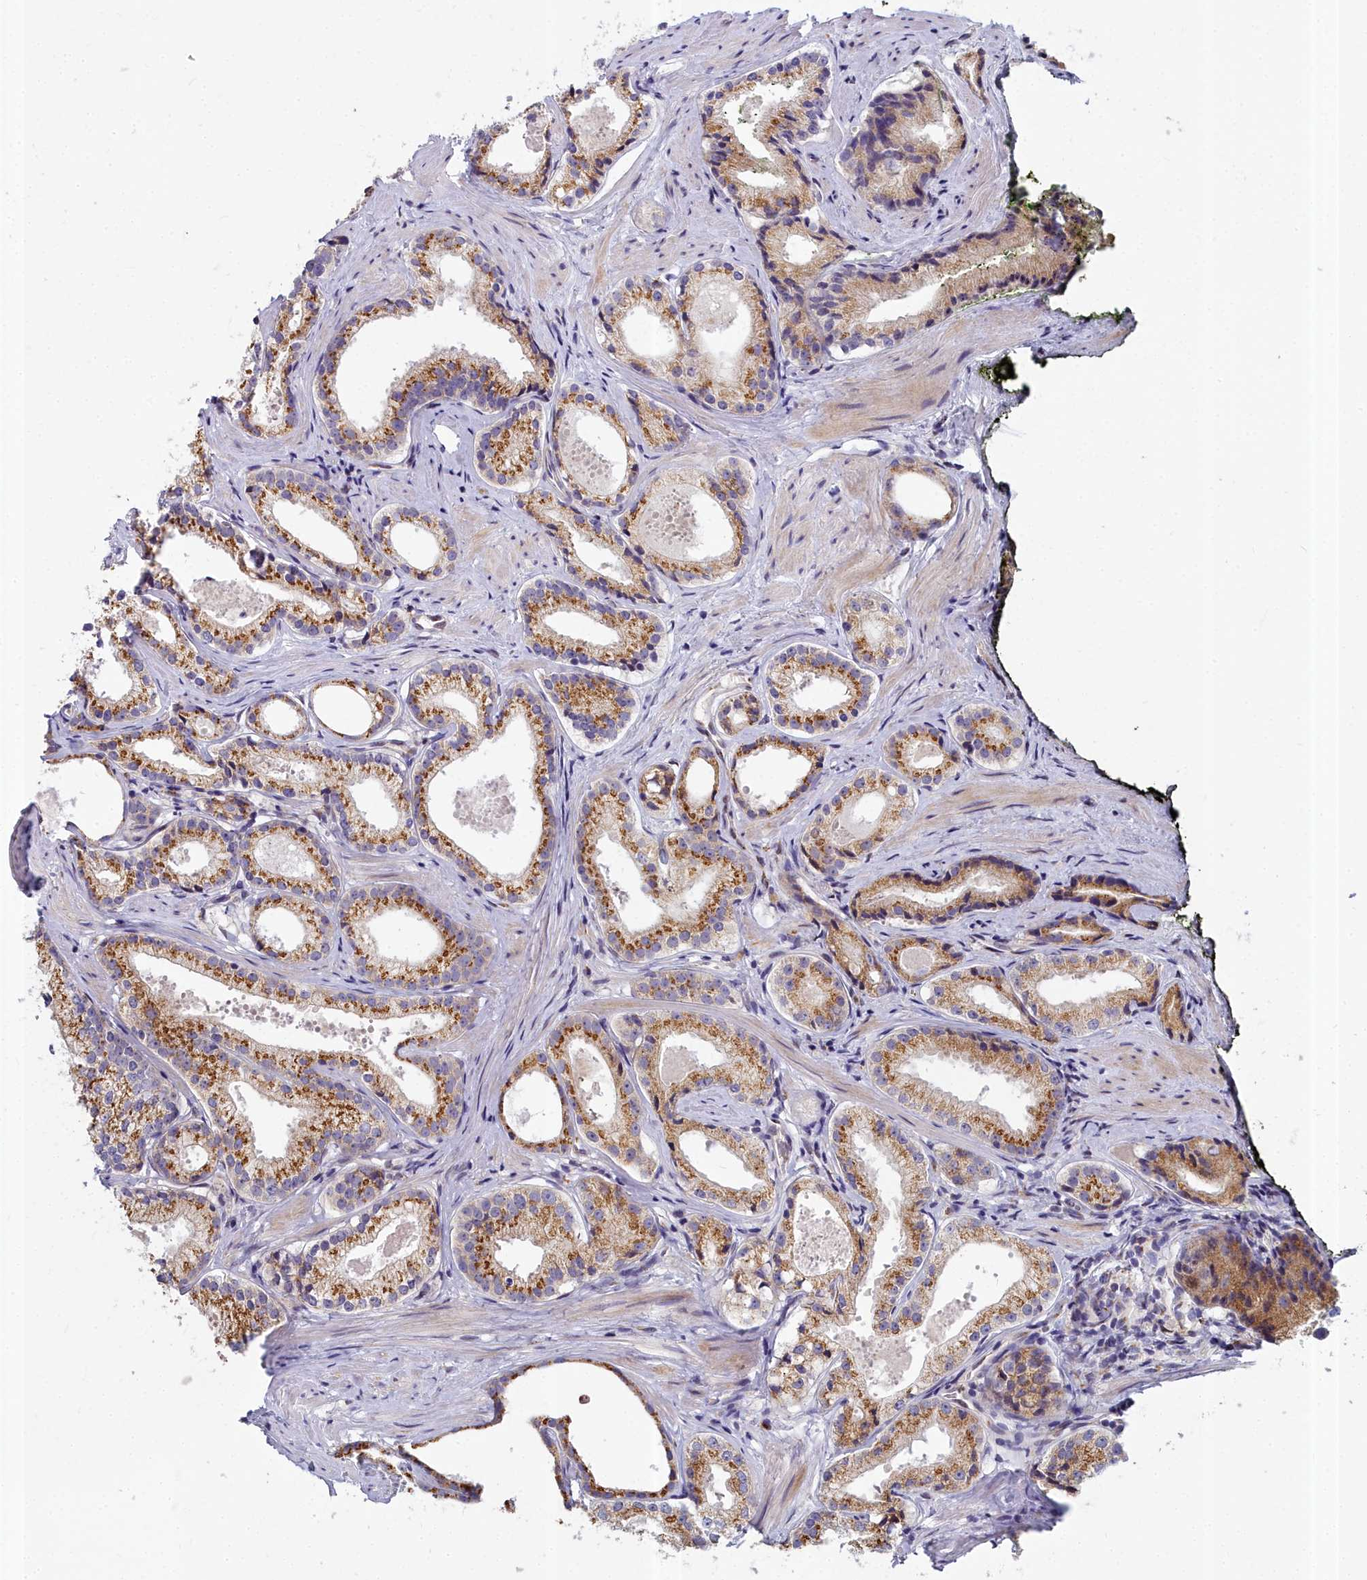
{"staining": {"intensity": "strong", "quantity": "25%-75%", "location": "cytoplasmic/membranous"}, "tissue": "prostate cancer", "cell_type": "Tumor cells", "image_type": "cancer", "snomed": [{"axis": "morphology", "description": "Adenocarcinoma, Low grade"}, {"axis": "topography", "description": "Prostate"}], "caption": "DAB (3,3'-diaminobenzidine) immunohistochemical staining of adenocarcinoma (low-grade) (prostate) shows strong cytoplasmic/membranous protein staining in about 25%-75% of tumor cells.", "gene": "WDPCP", "patient": {"sex": "male", "age": 57}}